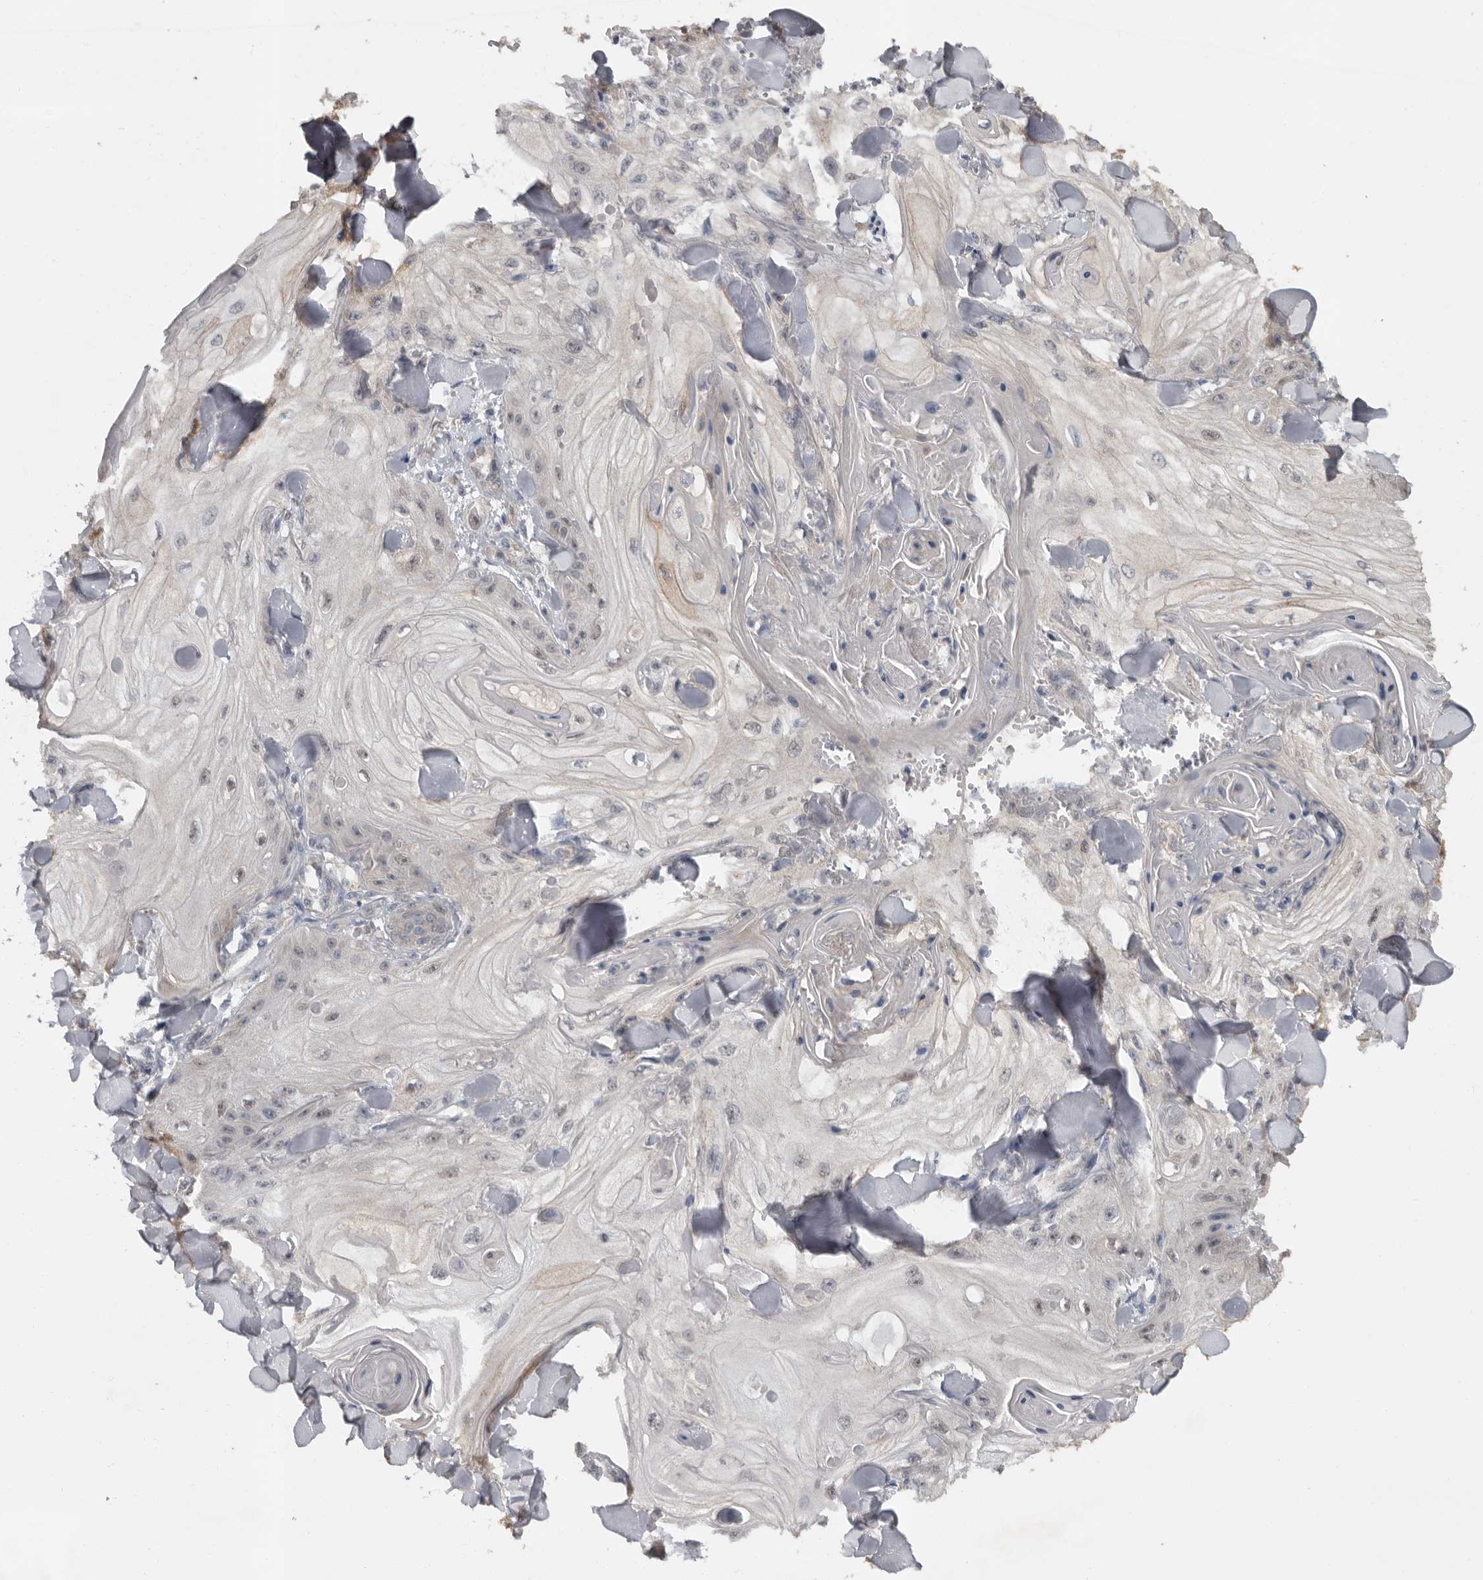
{"staining": {"intensity": "negative", "quantity": "none", "location": "none"}, "tissue": "skin cancer", "cell_type": "Tumor cells", "image_type": "cancer", "snomed": [{"axis": "morphology", "description": "Squamous cell carcinoma, NOS"}, {"axis": "topography", "description": "Skin"}], "caption": "Immunohistochemical staining of skin cancer (squamous cell carcinoma) shows no significant positivity in tumor cells.", "gene": "MTF1", "patient": {"sex": "male", "age": 74}}